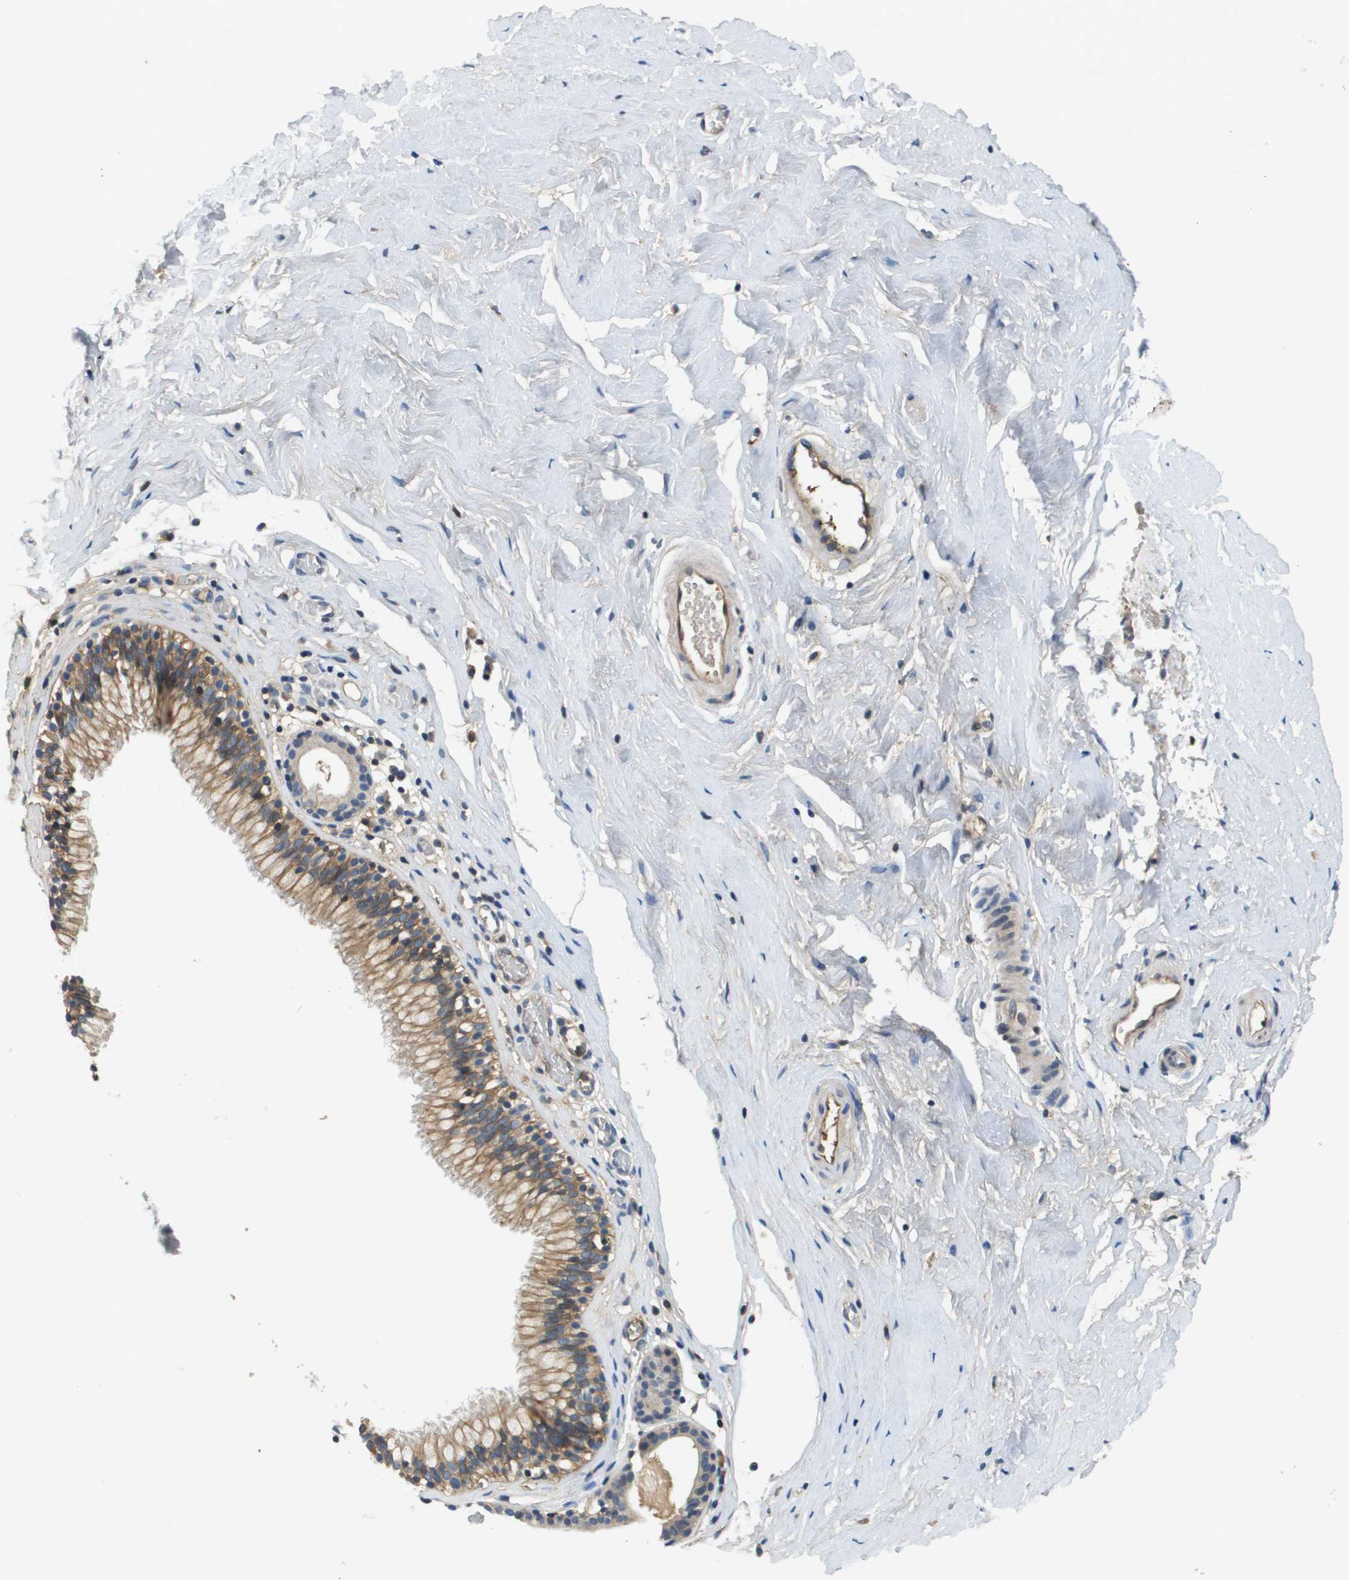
{"staining": {"intensity": "moderate", "quantity": ">75%", "location": "cytoplasmic/membranous"}, "tissue": "nasopharynx", "cell_type": "Respiratory epithelial cells", "image_type": "normal", "snomed": [{"axis": "morphology", "description": "Normal tissue, NOS"}, {"axis": "morphology", "description": "Inflammation, NOS"}, {"axis": "topography", "description": "Nasopharynx"}], "caption": "Nasopharynx stained for a protein shows moderate cytoplasmic/membranous positivity in respiratory epithelial cells. (Stains: DAB (3,3'-diaminobenzidine) in brown, nuclei in blue, Microscopy: brightfield microscopy at high magnification).", "gene": "SLC16A3", "patient": {"sex": "male", "age": 48}}